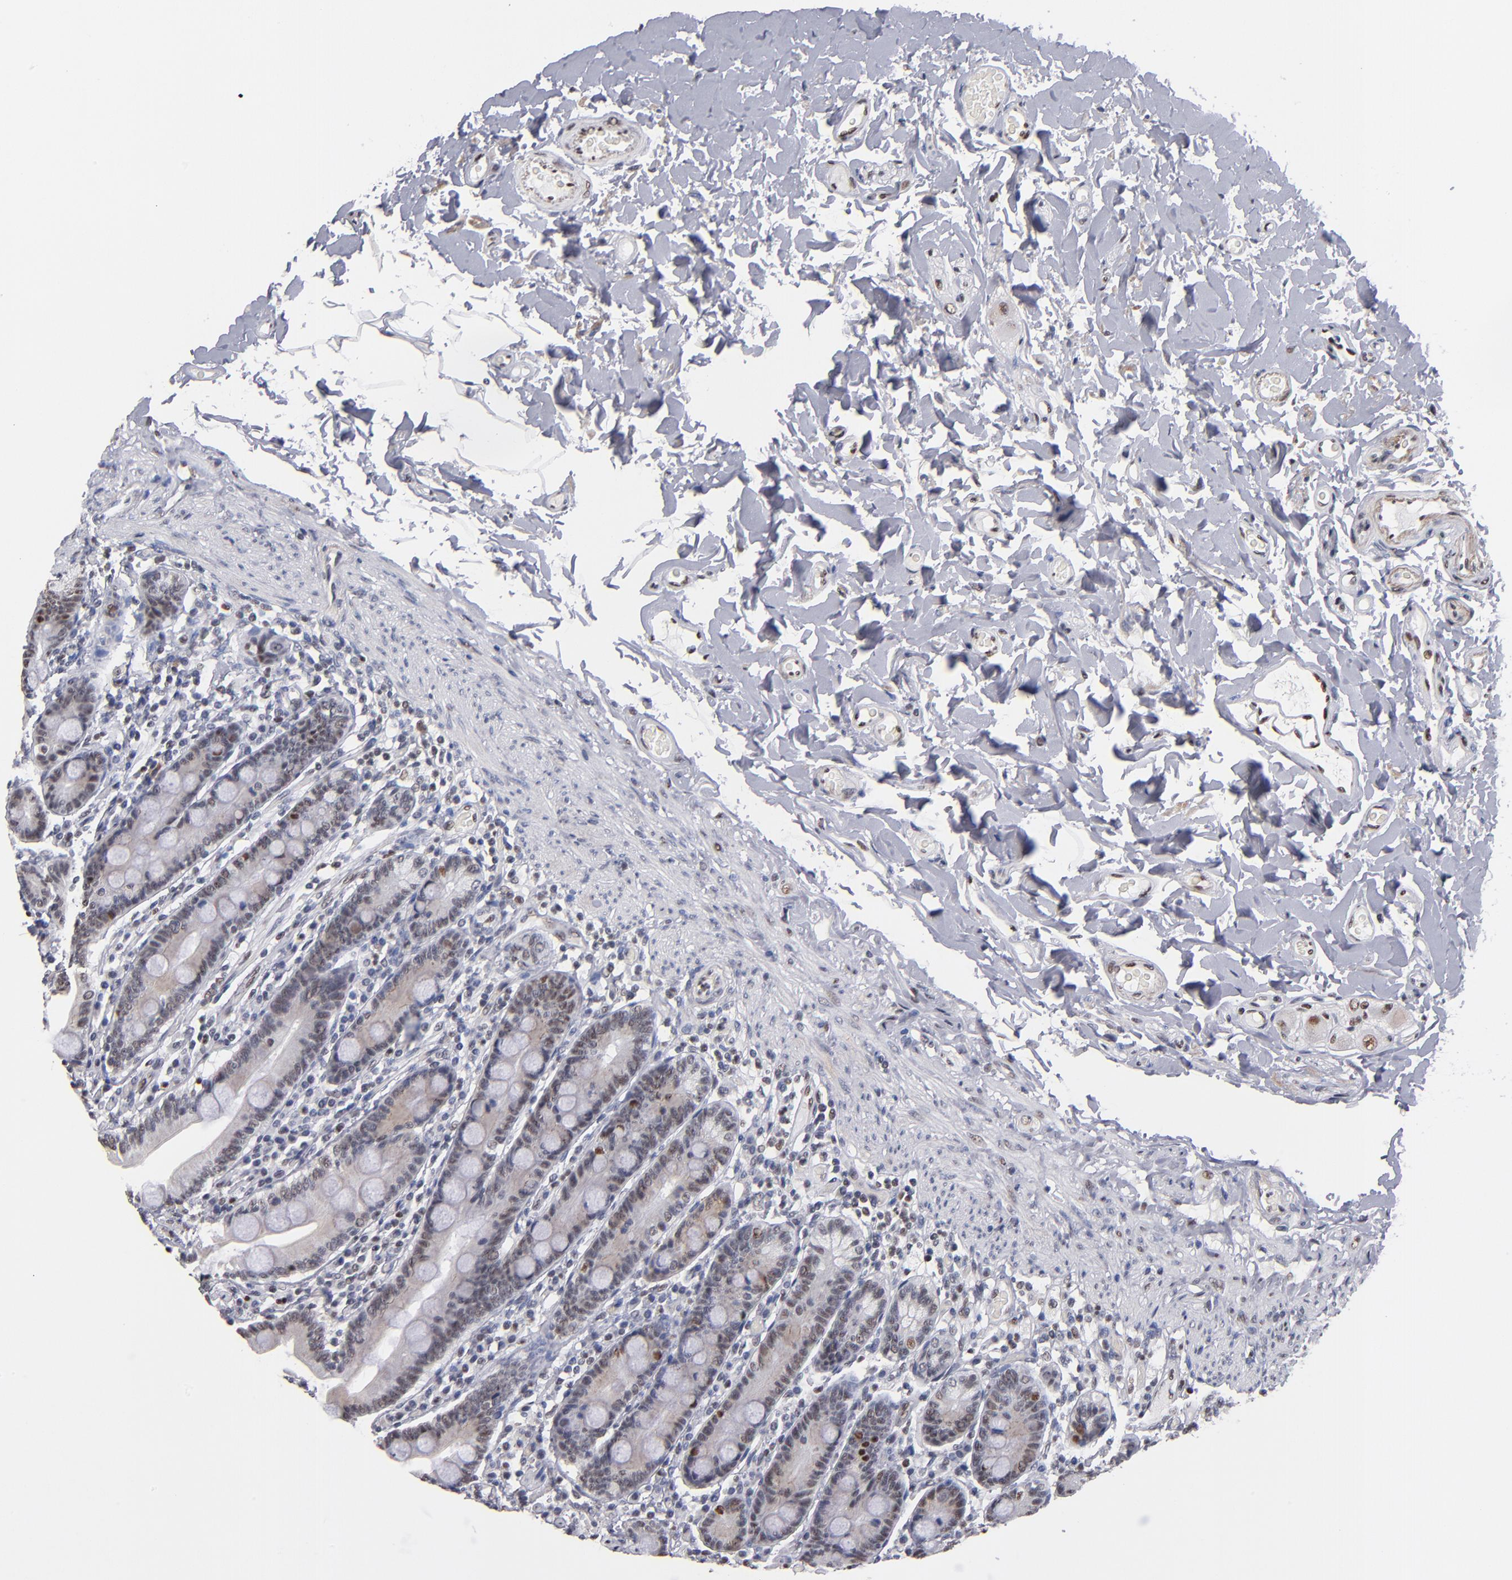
{"staining": {"intensity": "moderate", "quantity": "25%-75%", "location": "cytoplasmic/membranous,nuclear"}, "tissue": "duodenum", "cell_type": "Glandular cells", "image_type": "normal", "snomed": [{"axis": "morphology", "description": "Normal tissue, NOS"}, {"axis": "topography", "description": "Duodenum"}], "caption": "A high-resolution micrograph shows immunohistochemistry (IHC) staining of benign duodenum, which shows moderate cytoplasmic/membranous,nuclear positivity in approximately 25%-75% of glandular cells.", "gene": "MN1", "patient": {"sex": "male", "age": 73}}